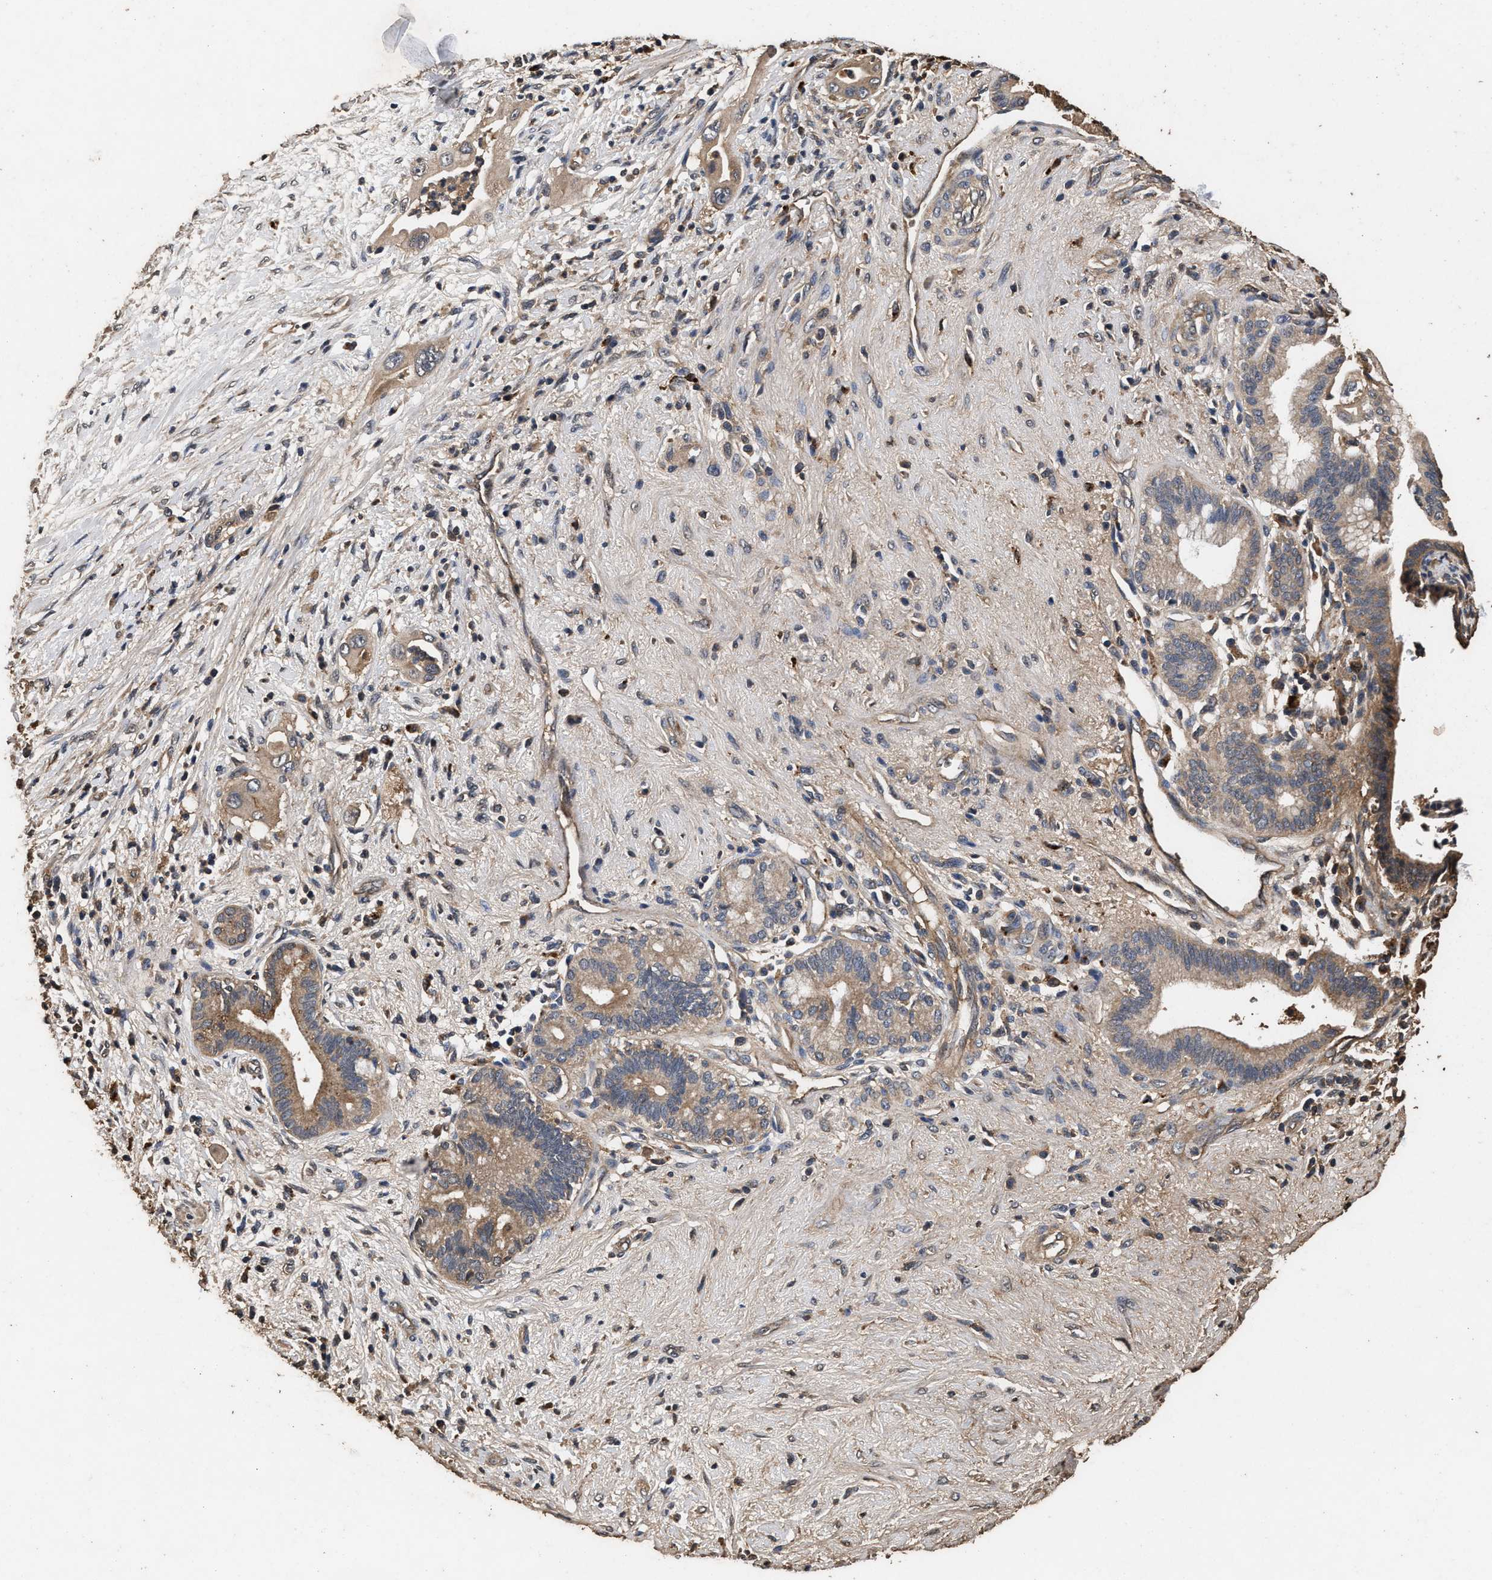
{"staining": {"intensity": "weak", "quantity": ">75%", "location": "cytoplasmic/membranous"}, "tissue": "pancreatic cancer", "cell_type": "Tumor cells", "image_type": "cancer", "snomed": [{"axis": "morphology", "description": "Adenocarcinoma, NOS"}, {"axis": "topography", "description": "Pancreas"}], "caption": "The image exhibits immunohistochemical staining of pancreatic cancer (adenocarcinoma). There is weak cytoplasmic/membranous positivity is present in about >75% of tumor cells. Immunohistochemistry (ihc) stains the protein in brown and the nuclei are stained blue.", "gene": "KYAT1", "patient": {"sex": "male", "age": 59}}